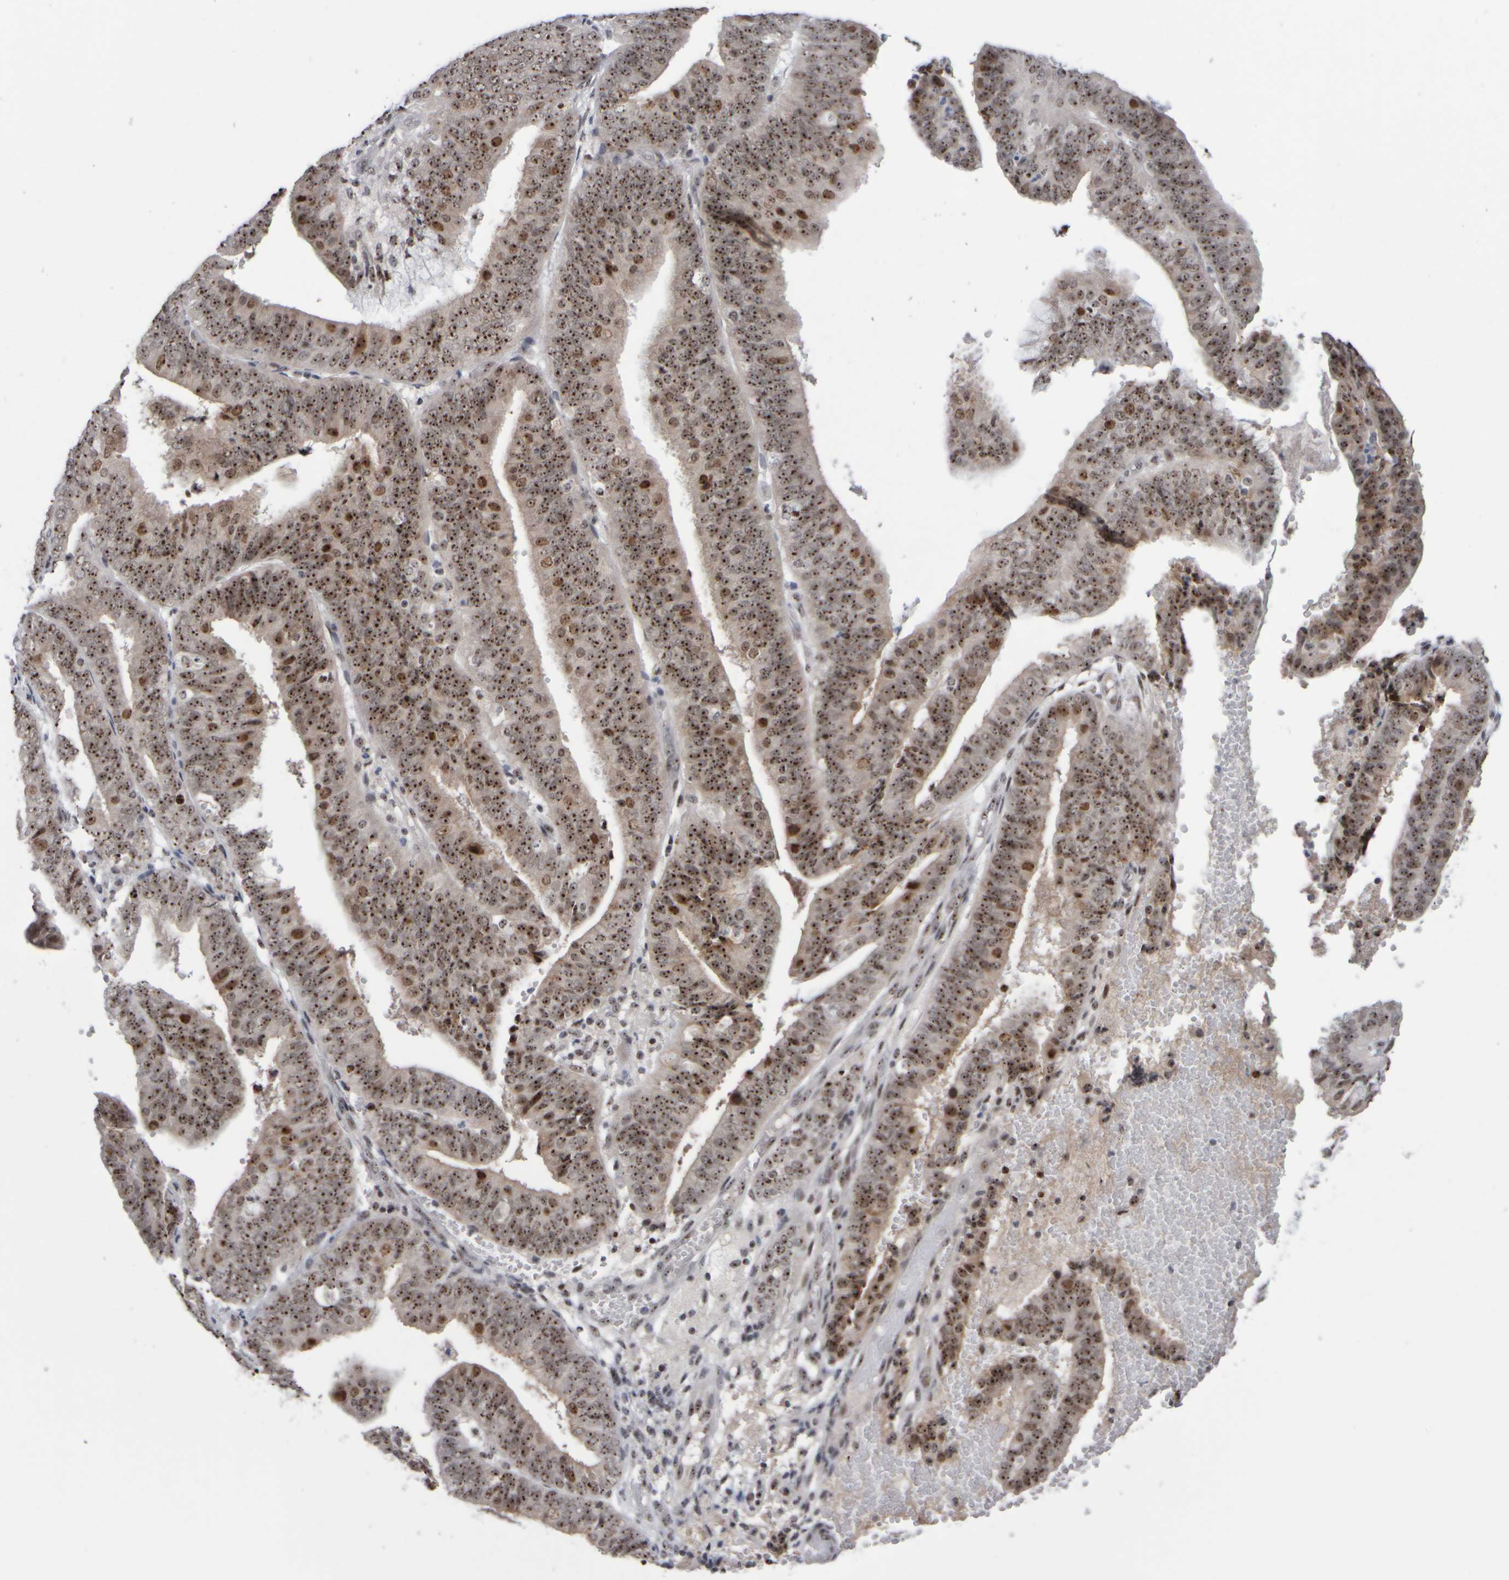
{"staining": {"intensity": "moderate", "quantity": ">75%", "location": "nuclear"}, "tissue": "endometrial cancer", "cell_type": "Tumor cells", "image_type": "cancer", "snomed": [{"axis": "morphology", "description": "Adenocarcinoma, NOS"}, {"axis": "topography", "description": "Endometrium"}], "caption": "Endometrial cancer stained for a protein shows moderate nuclear positivity in tumor cells.", "gene": "SURF6", "patient": {"sex": "female", "age": 63}}